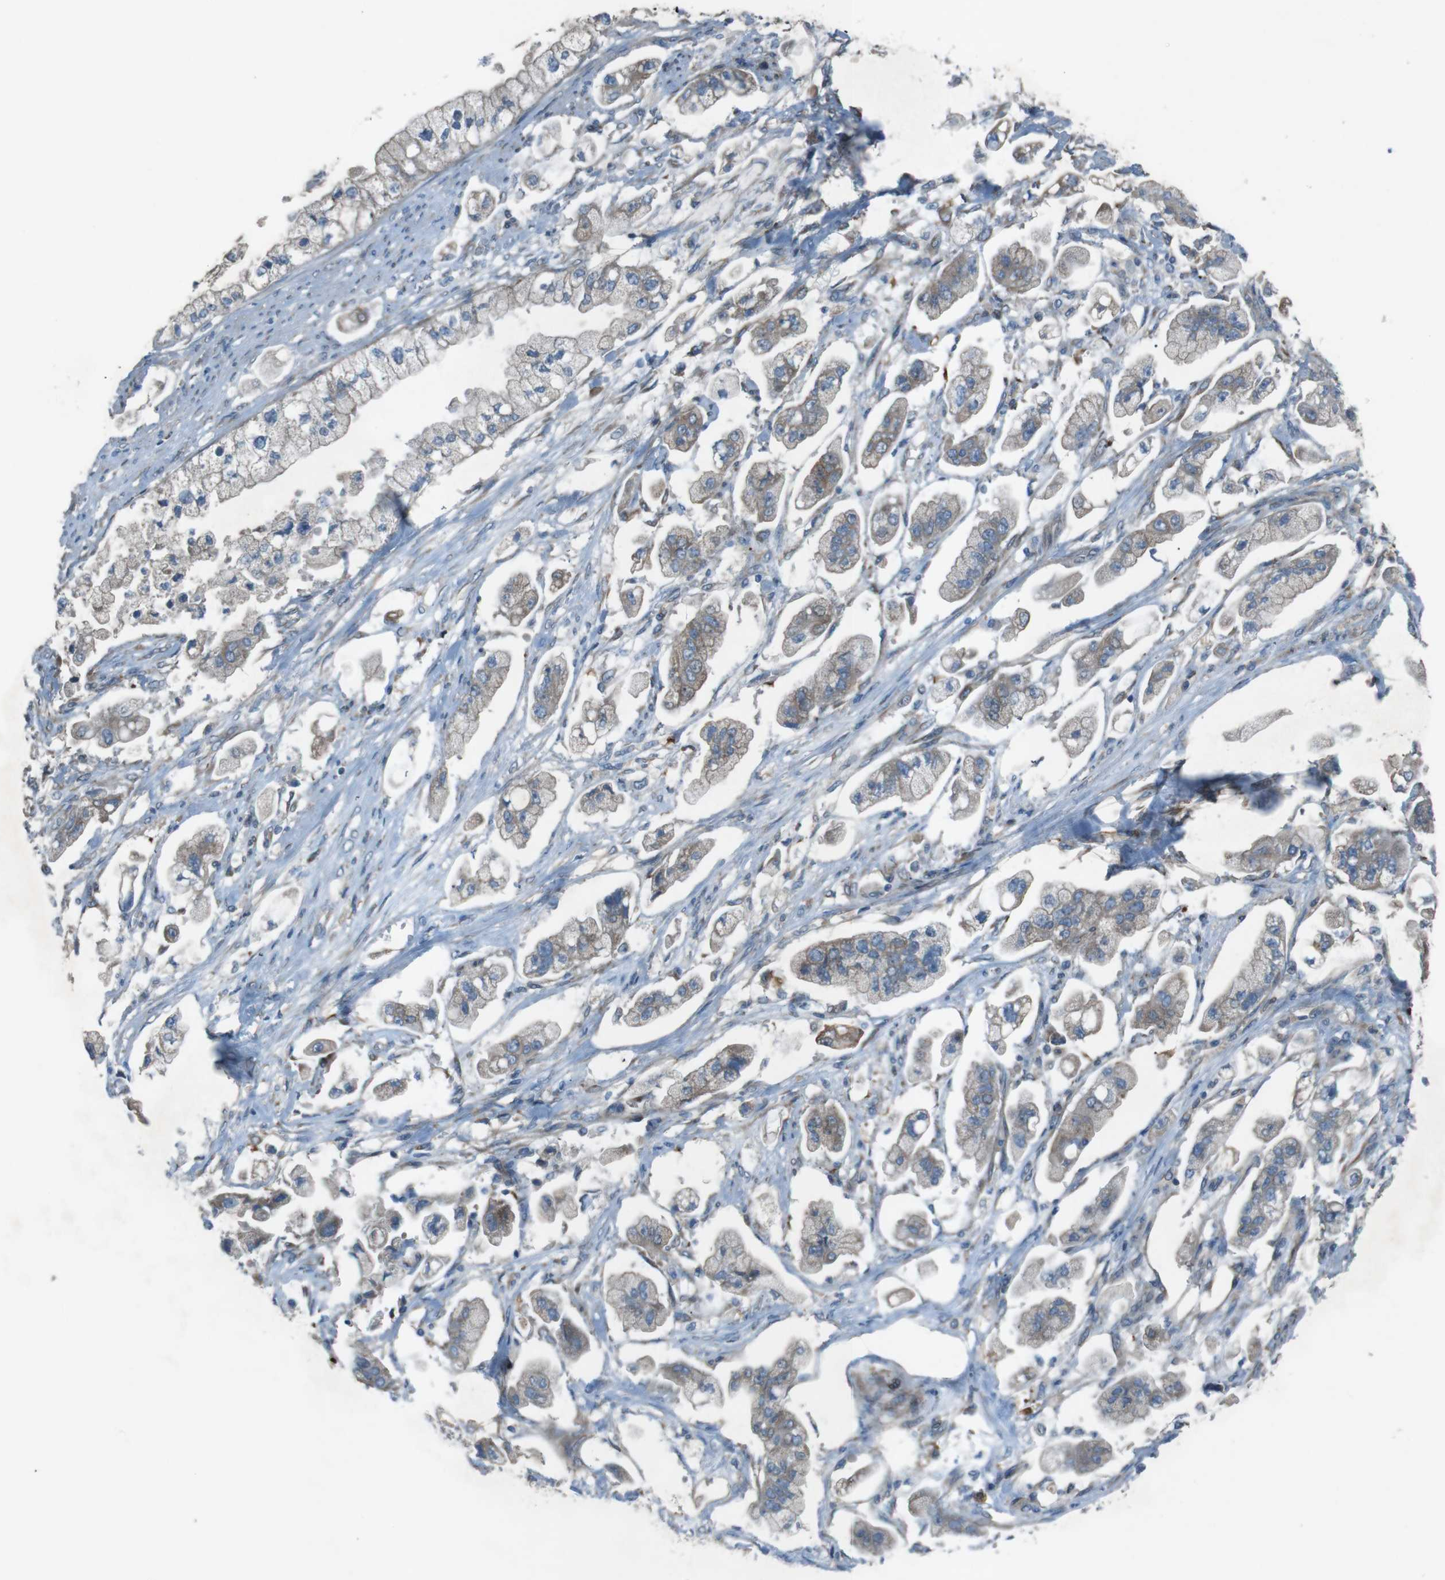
{"staining": {"intensity": "moderate", "quantity": "25%-75%", "location": "cytoplasmic/membranous"}, "tissue": "stomach cancer", "cell_type": "Tumor cells", "image_type": "cancer", "snomed": [{"axis": "morphology", "description": "Adenocarcinoma, NOS"}, {"axis": "topography", "description": "Stomach"}], "caption": "Stomach adenocarcinoma tissue reveals moderate cytoplasmic/membranous expression in approximately 25%-75% of tumor cells (IHC, brightfield microscopy, high magnification).", "gene": "TMEM41B", "patient": {"sex": "male", "age": 62}}